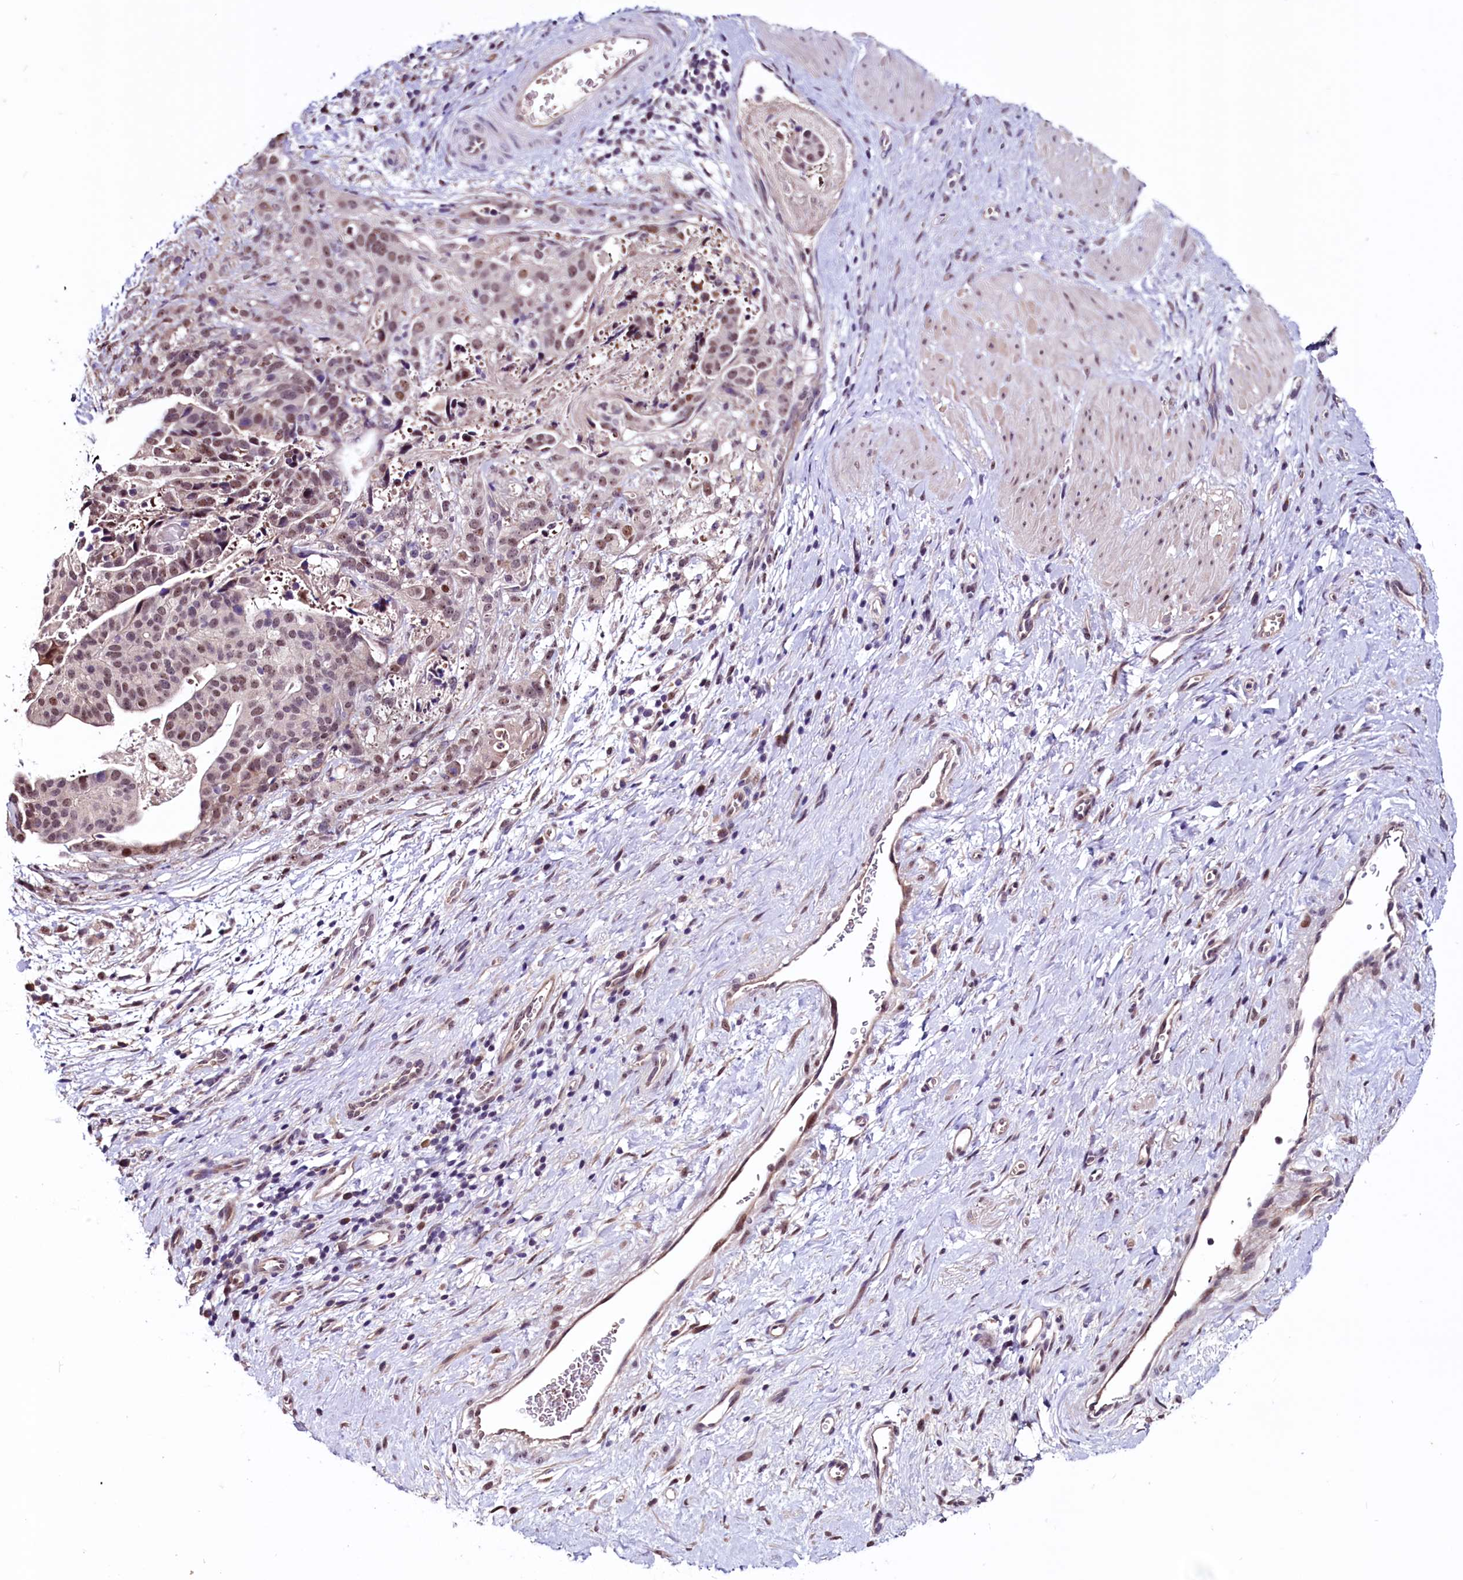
{"staining": {"intensity": "moderate", "quantity": ">75%", "location": "nuclear"}, "tissue": "stomach cancer", "cell_type": "Tumor cells", "image_type": "cancer", "snomed": [{"axis": "morphology", "description": "Adenocarcinoma, NOS"}, {"axis": "topography", "description": "Stomach"}], "caption": "Brown immunohistochemical staining in stomach adenocarcinoma demonstrates moderate nuclear staining in approximately >75% of tumor cells.", "gene": "RNMT", "patient": {"sex": "male", "age": 48}}